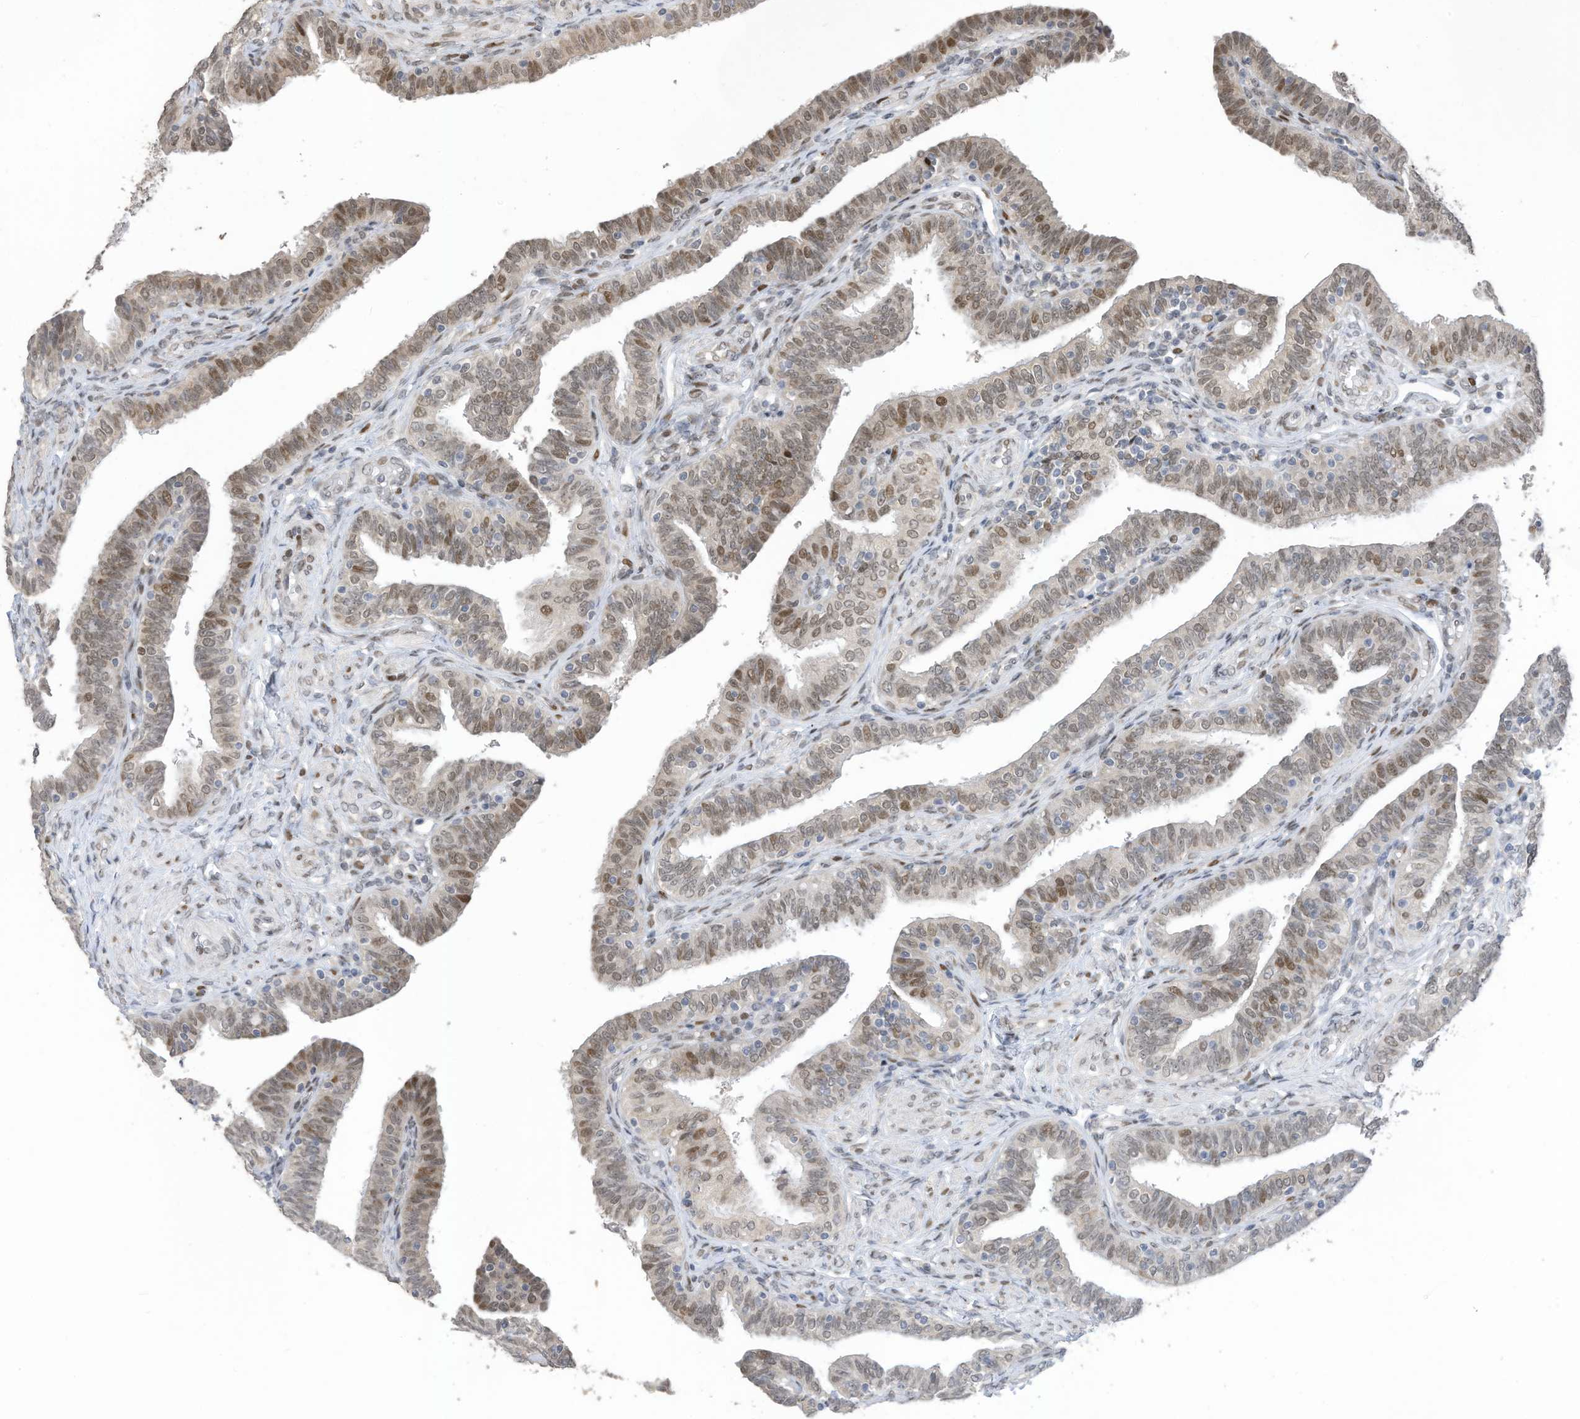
{"staining": {"intensity": "moderate", "quantity": "<25%", "location": "nuclear"}, "tissue": "fallopian tube", "cell_type": "Glandular cells", "image_type": "normal", "snomed": [{"axis": "morphology", "description": "Normal tissue, NOS"}, {"axis": "topography", "description": "Fallopian tube"}], "caption": "Immunohistochemistry micrograph of unremarkable human fallopian tube stained for a protein (brown), which reveals low levels of moderate nuclear positivity in about <25% of glandular cells.", "gene": "RABL3", "patient": {"sex": "female", "age": 39}}